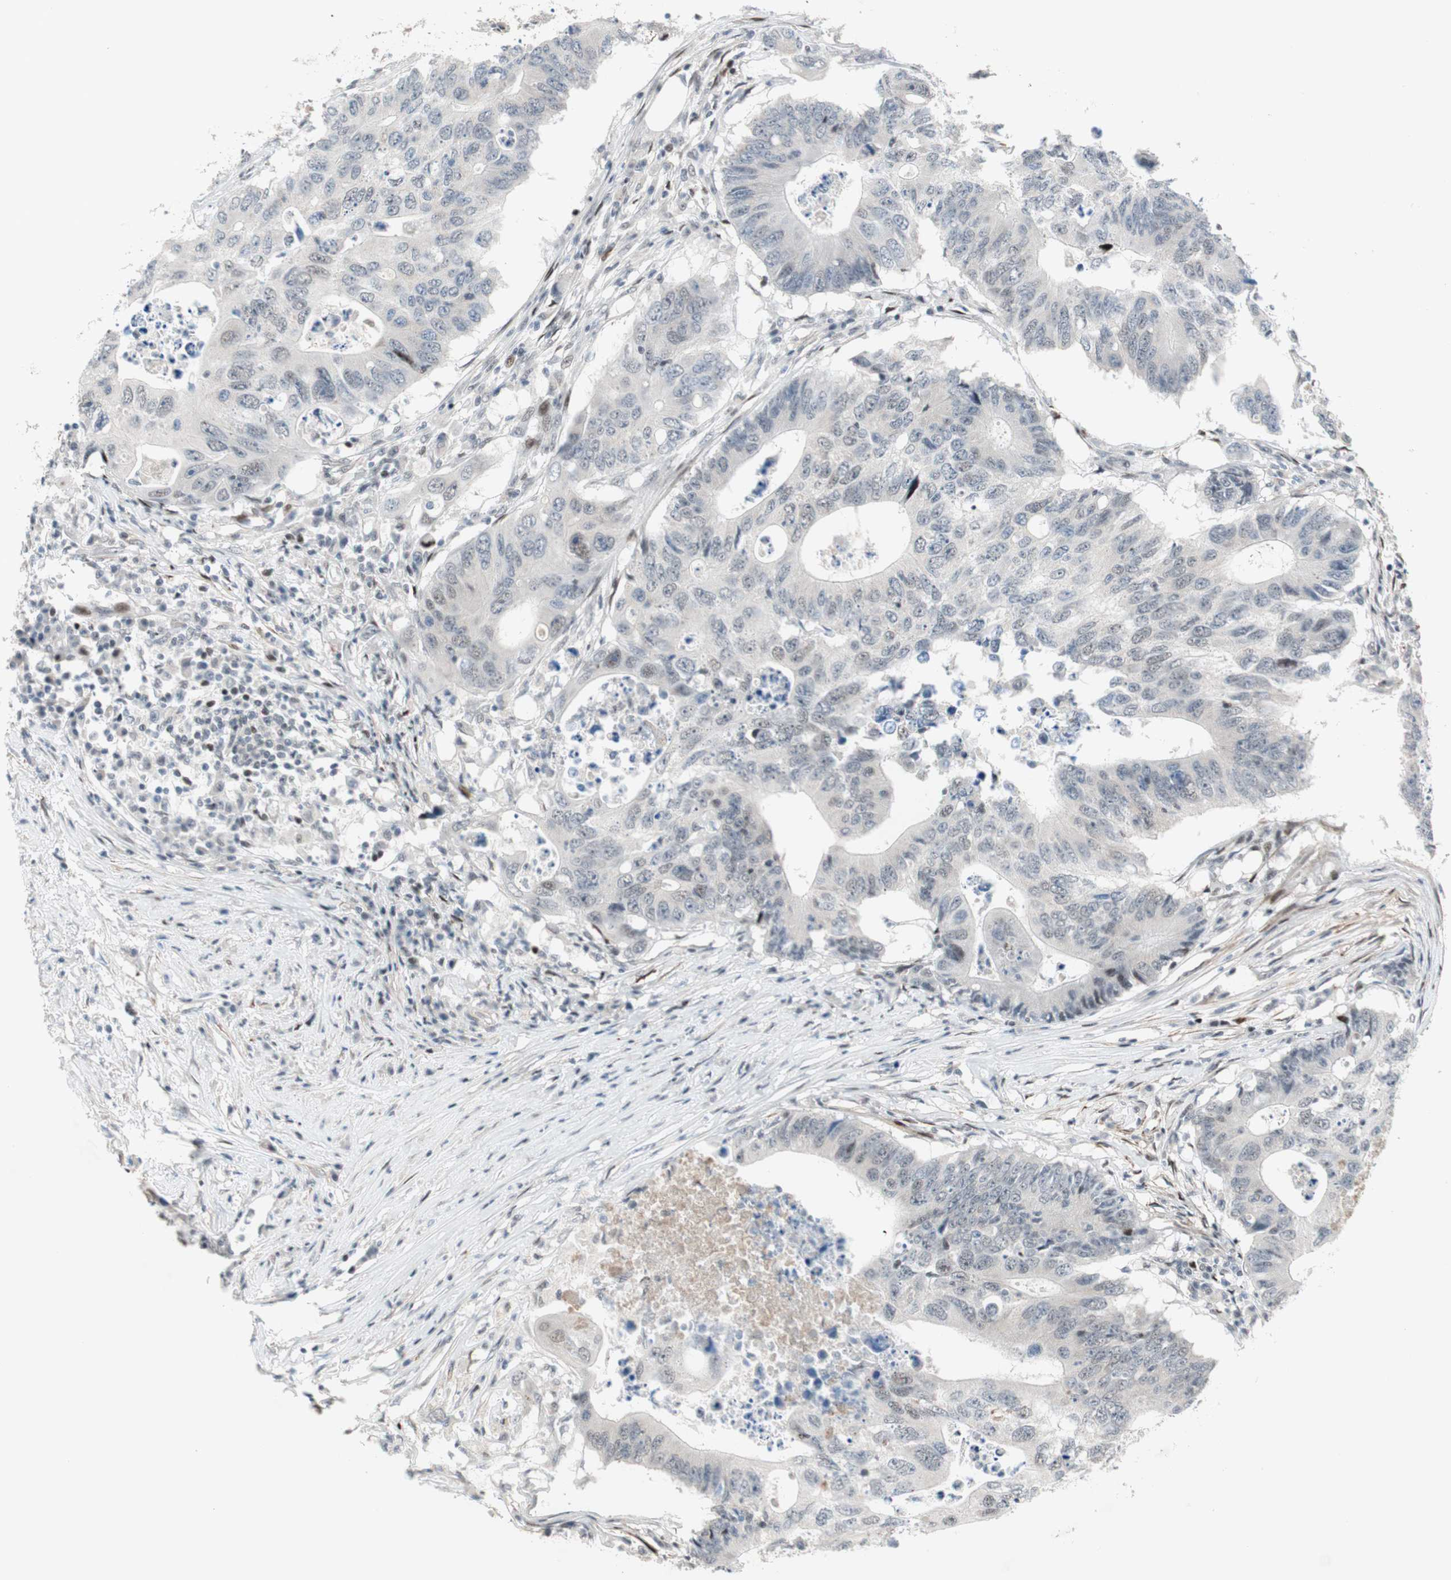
{"staining": {"intensity": "weak", "quantity": "<25%", "location": "nuclear"}, "tissue": "colorectal cancer", "cell_type": "Tumor cells", "image_type": "cancer", "snomed": [{"axis": "morphology", "description": "Adenocarcinoma, NOS"}, {"axis": "topography", "description": "Colon"}], "caption": "Tumor cells are negative for protein expression in human colorectal cancer (adenocarcinoma).", "gene": "FBXO44", "patient": {"sex": "male", "age": 71}}